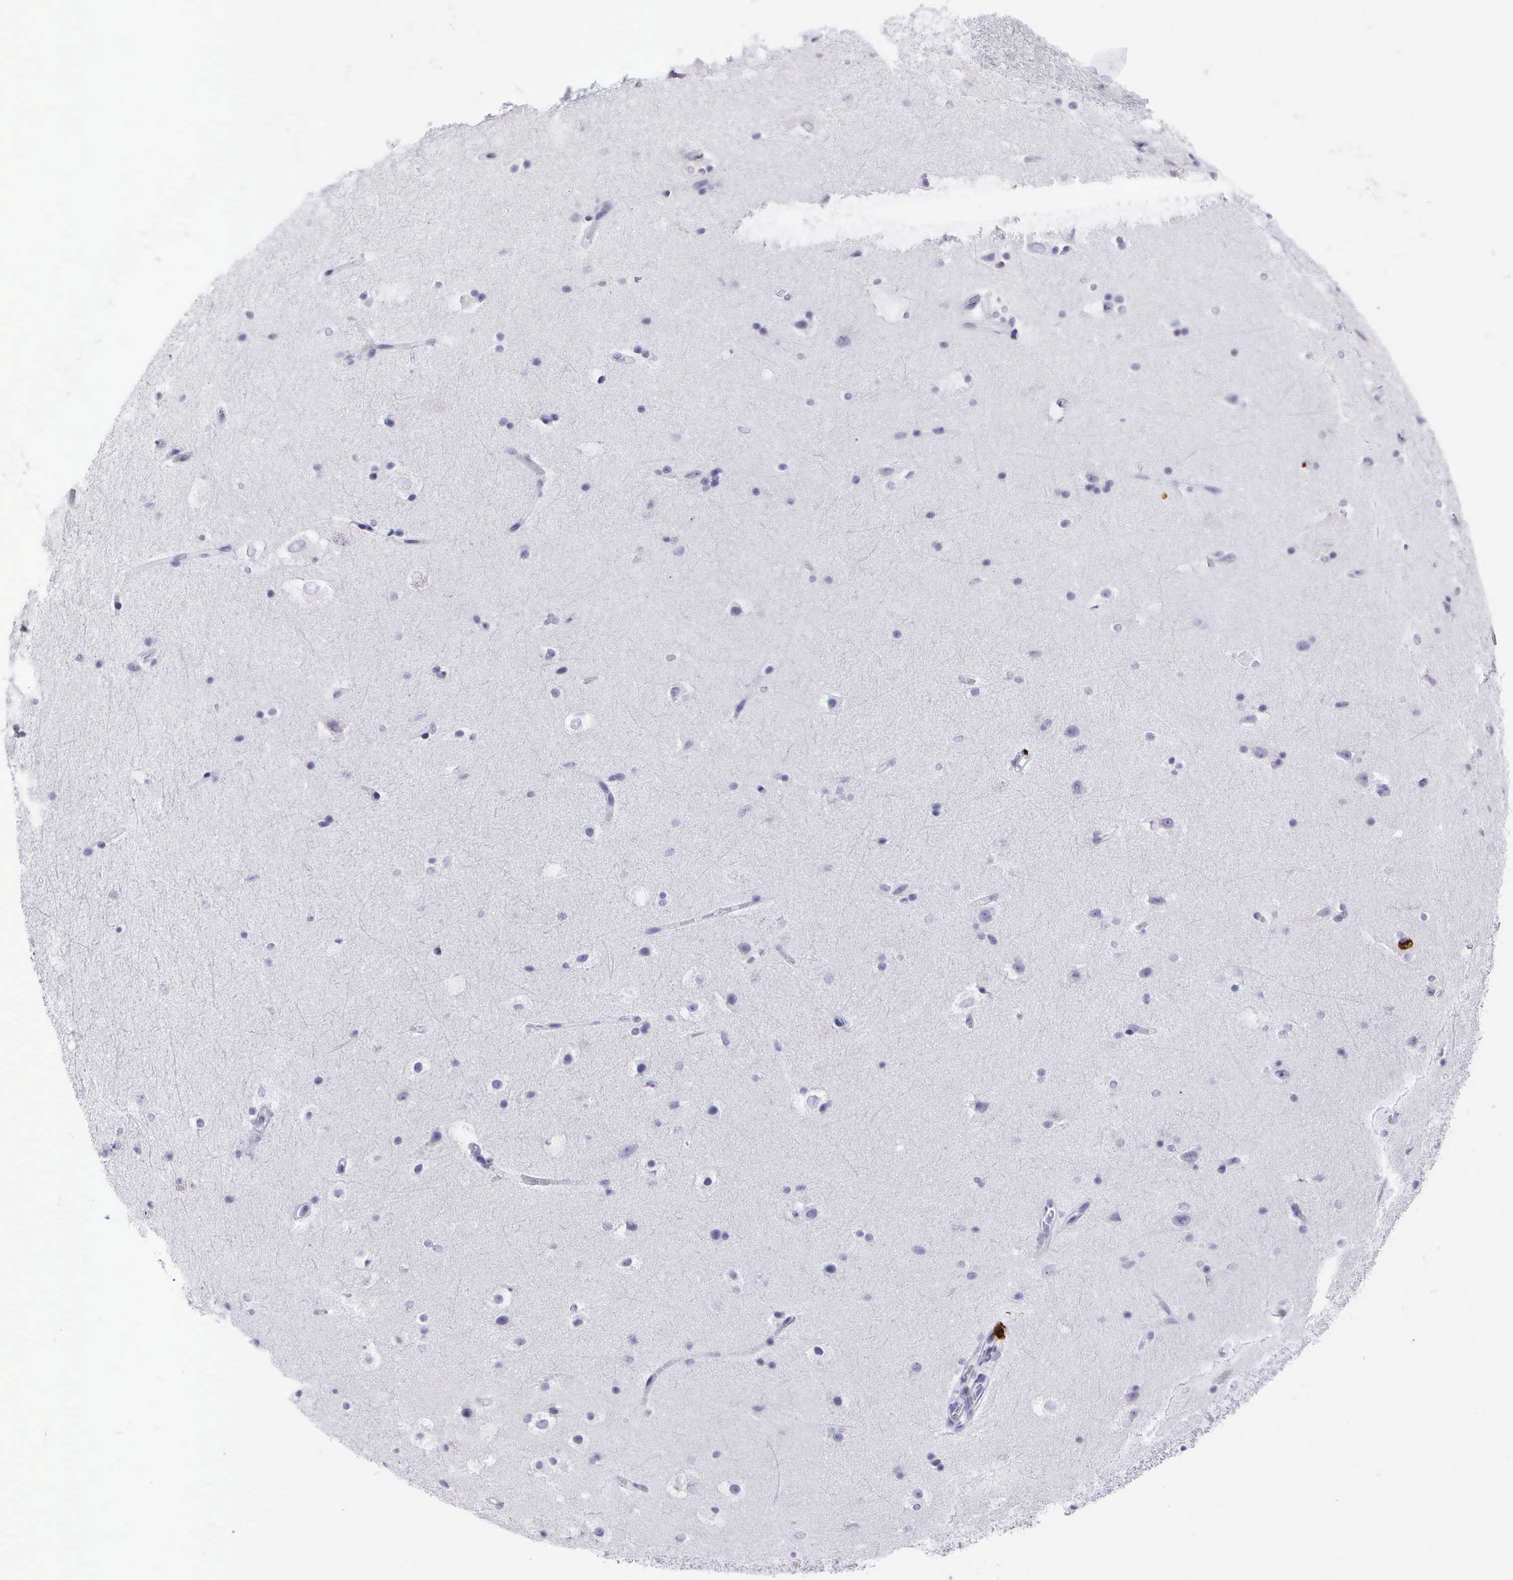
{"staining": {"intensity": "negative", "quantity": "none", "location": "none"}, "tissue": "cerebral cortex", "cell_type": "Endothelial cells", "image_type": "normal", "snomed": [{"axis": "morphology", "description": "Normal tissue, NOS"}, {"axis": "topography", "description": "Cerebral cortex"}, {"axis": "topography", "description": "Hippocampus"}], "caption": "DAB (3,3'-diaminobenzidine) immunohistochemical staining of benign human cerebral cortex reveals no significant positivity in endothelial cells.", "gene": "CD8A", "patient": {"sex": "female", "age": 19}}